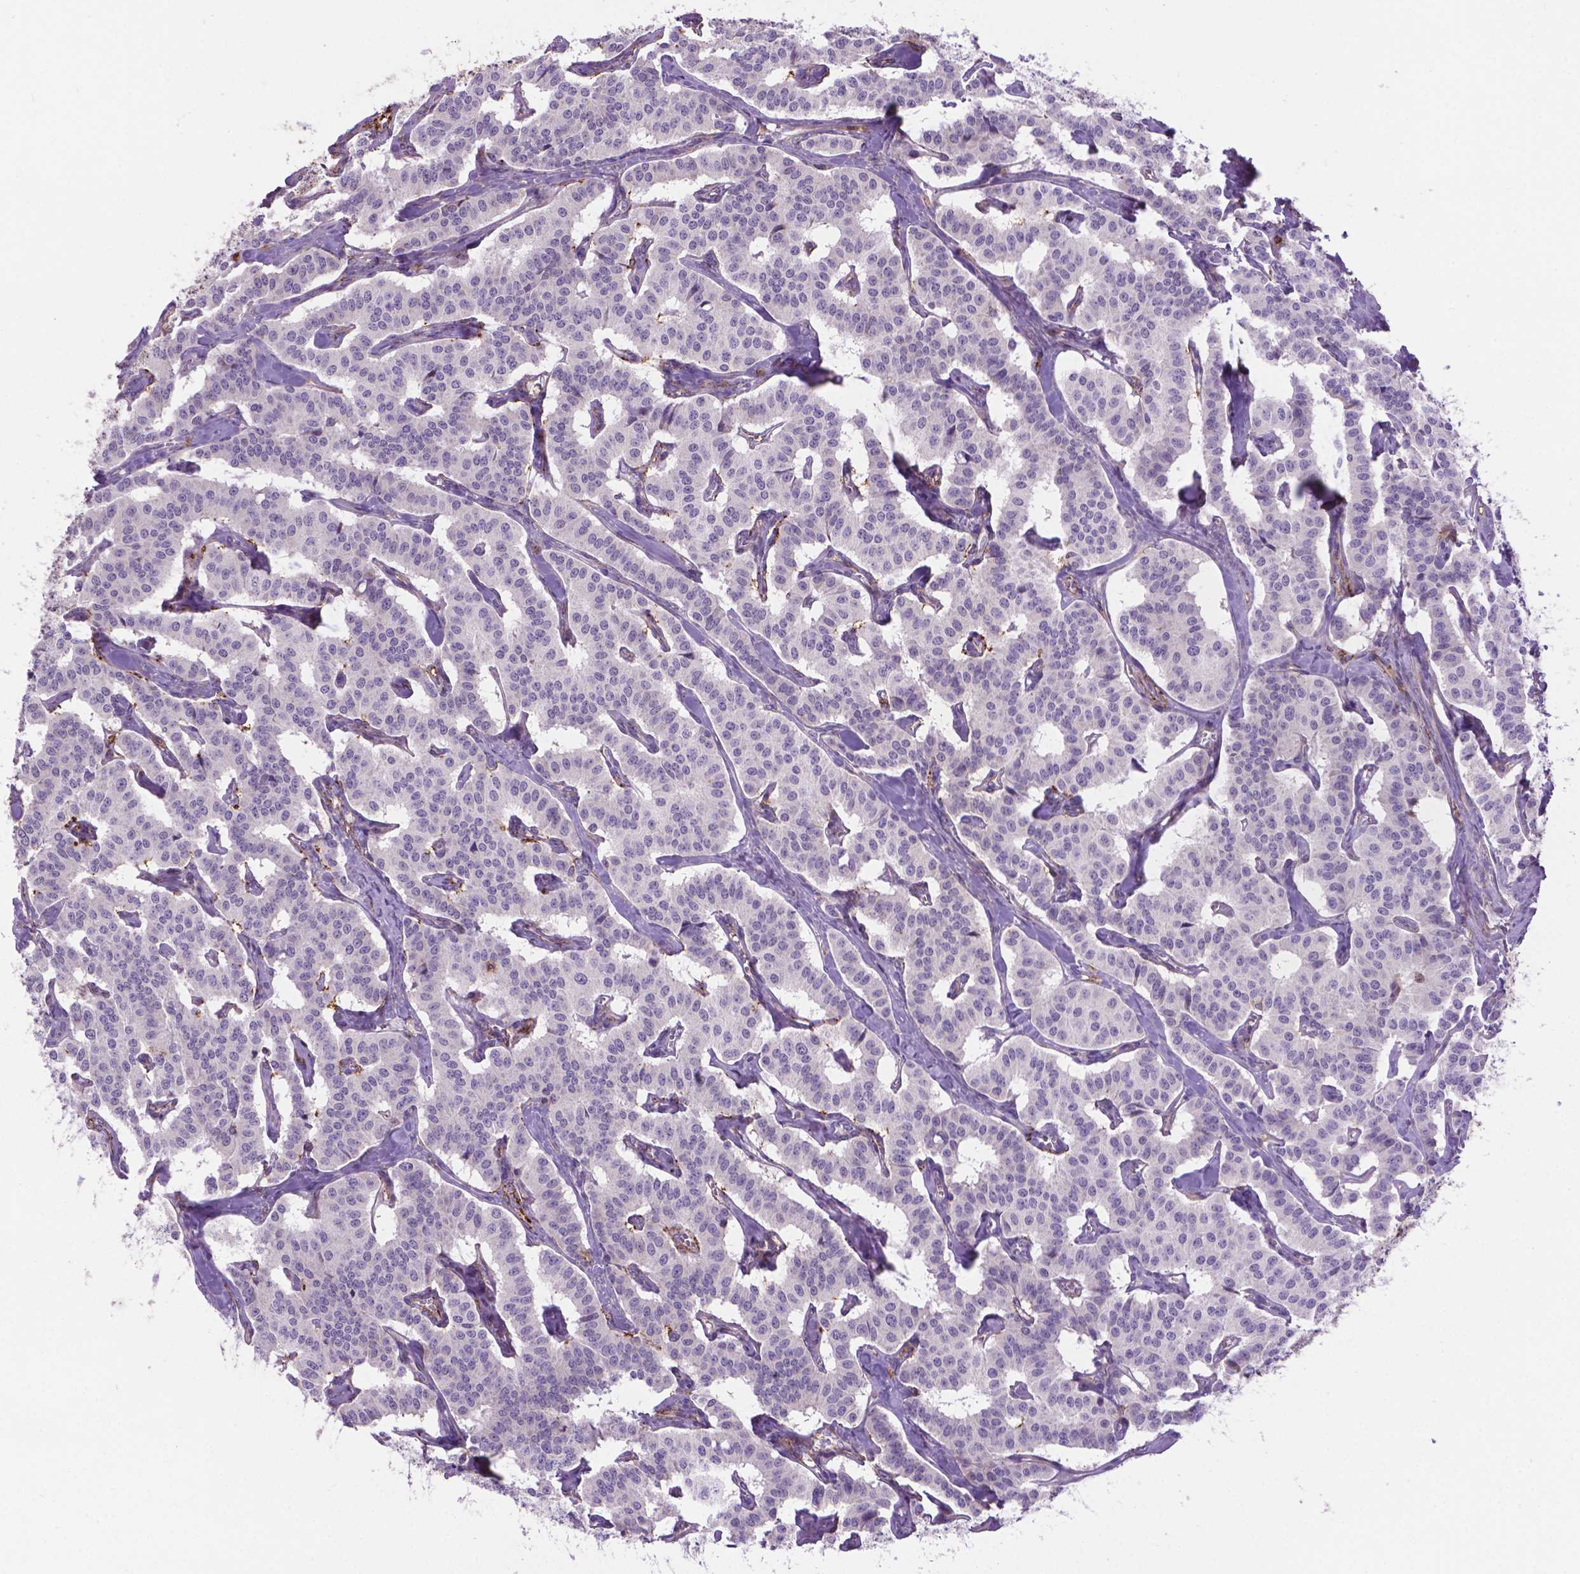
{"staining": {"intensity": "negative", "quantity": "none", "location": "none"}, "tissue": "carcinoid", "cell_type": "Tumor cells", "image_type": "cancer", "snomed": [{"axis": "morphology", "description": "Carcinoid, malignant, NOS"}, {"axis": "topography", "description": "Lung"}], "caption": "This is a micrograph of immunohistochemistry staining of carcinoid (malignant), which shows no expression in tumor cells.", "gene": "ACAD10", "patient": {"sex": "female", "age": 46}}